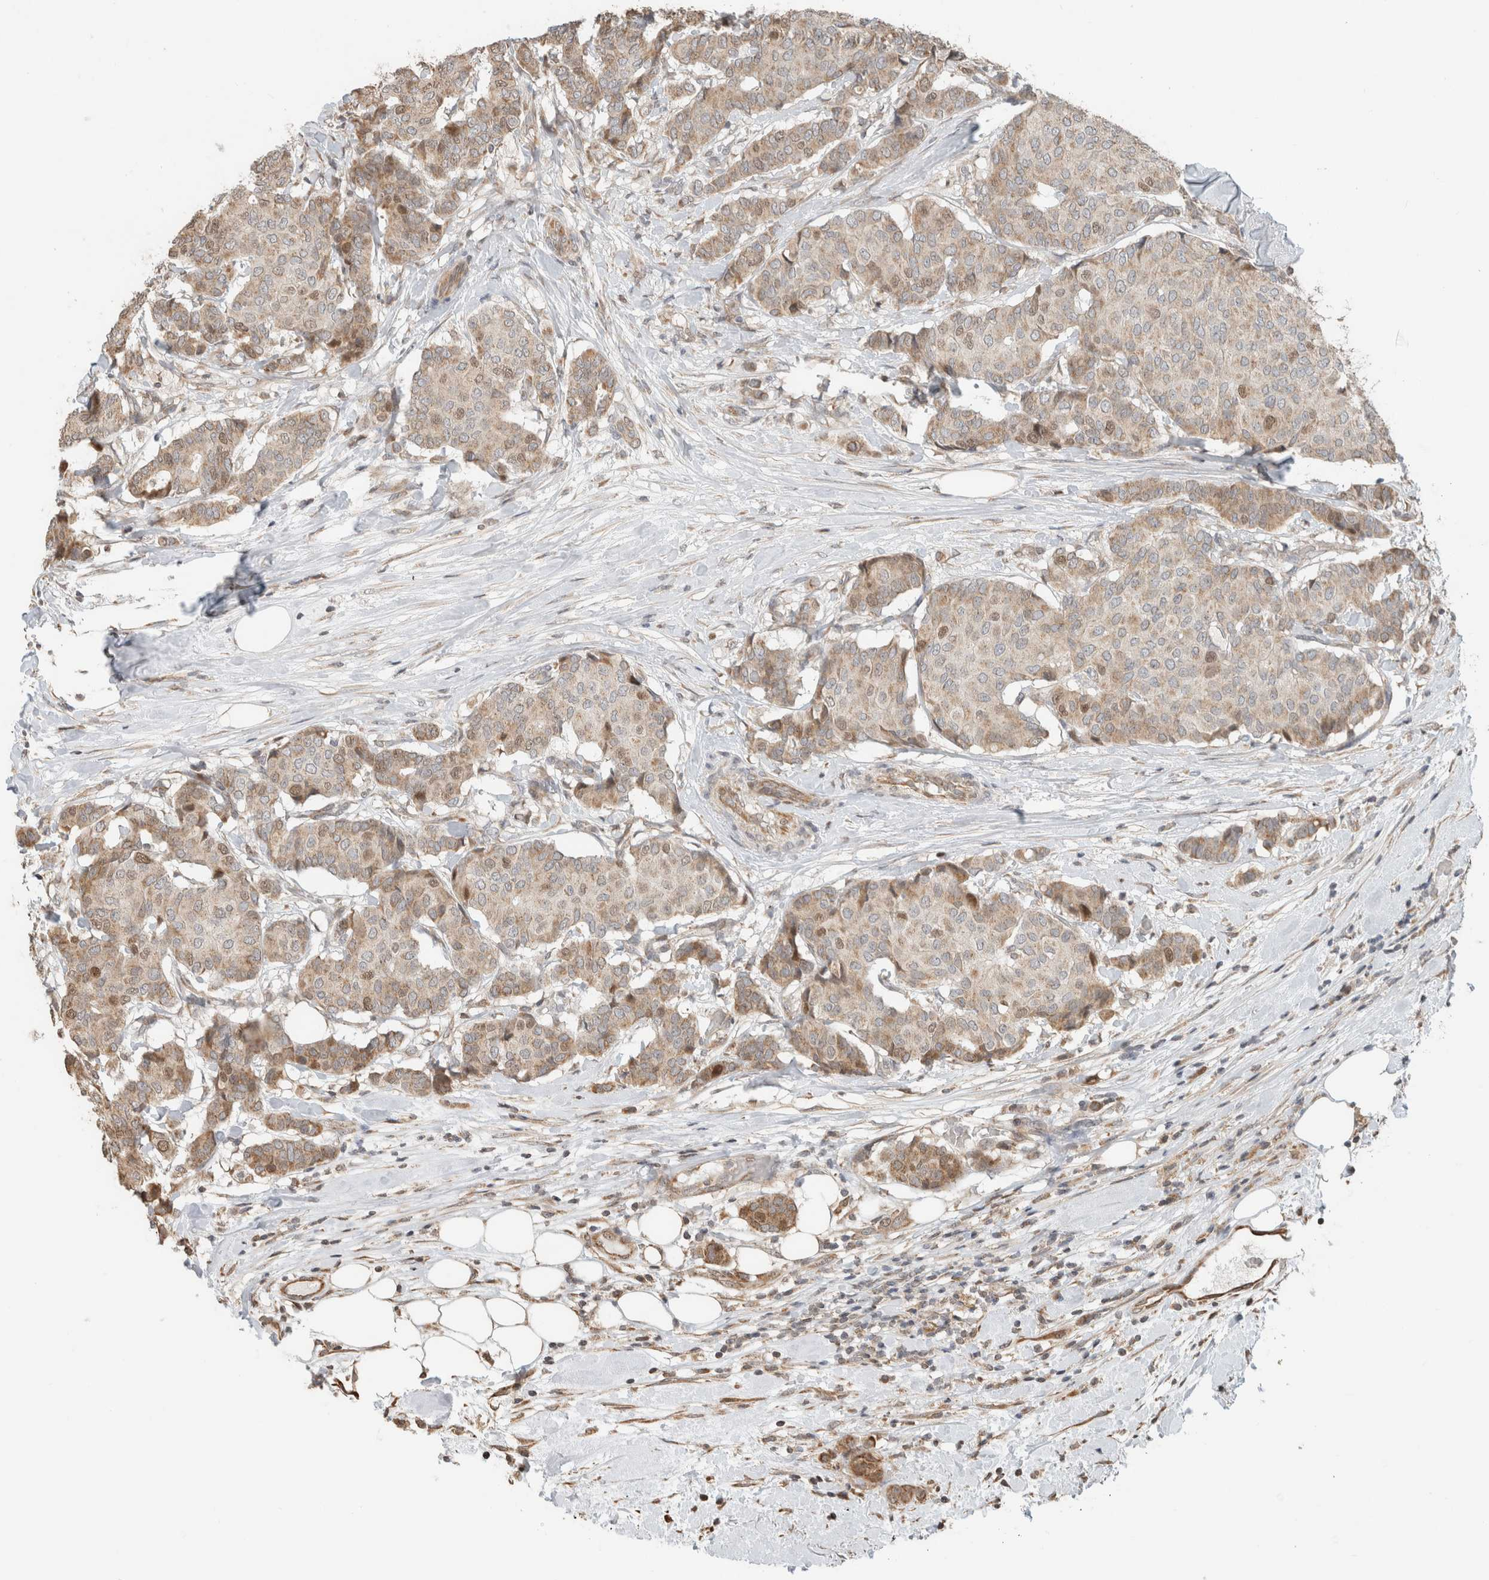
{"staining": {"intensity": "weak", "quantity": "25%-75%", "location": "cytoplasmic/membranous,nuclear"}, "tissue": "breast cancer", "cell_type": "Tumor cells", "image_type": "cancer", "snomed": [{"axis": "morphology", "description": "Duct carcinoma"}, {"axis": "topography", "description": "Breast"}], "caption": "A high-resolution image shows immunohistochemistry (IHC) staining of breast cancer (infiltrating ductal carcinoma), which demonstrates weak cytoplasmic/membranous and nuclear expression in about 25%-75% of tumor cells.", "gene": "GINS4", "patient": {"sex": "female", "age": 75}}